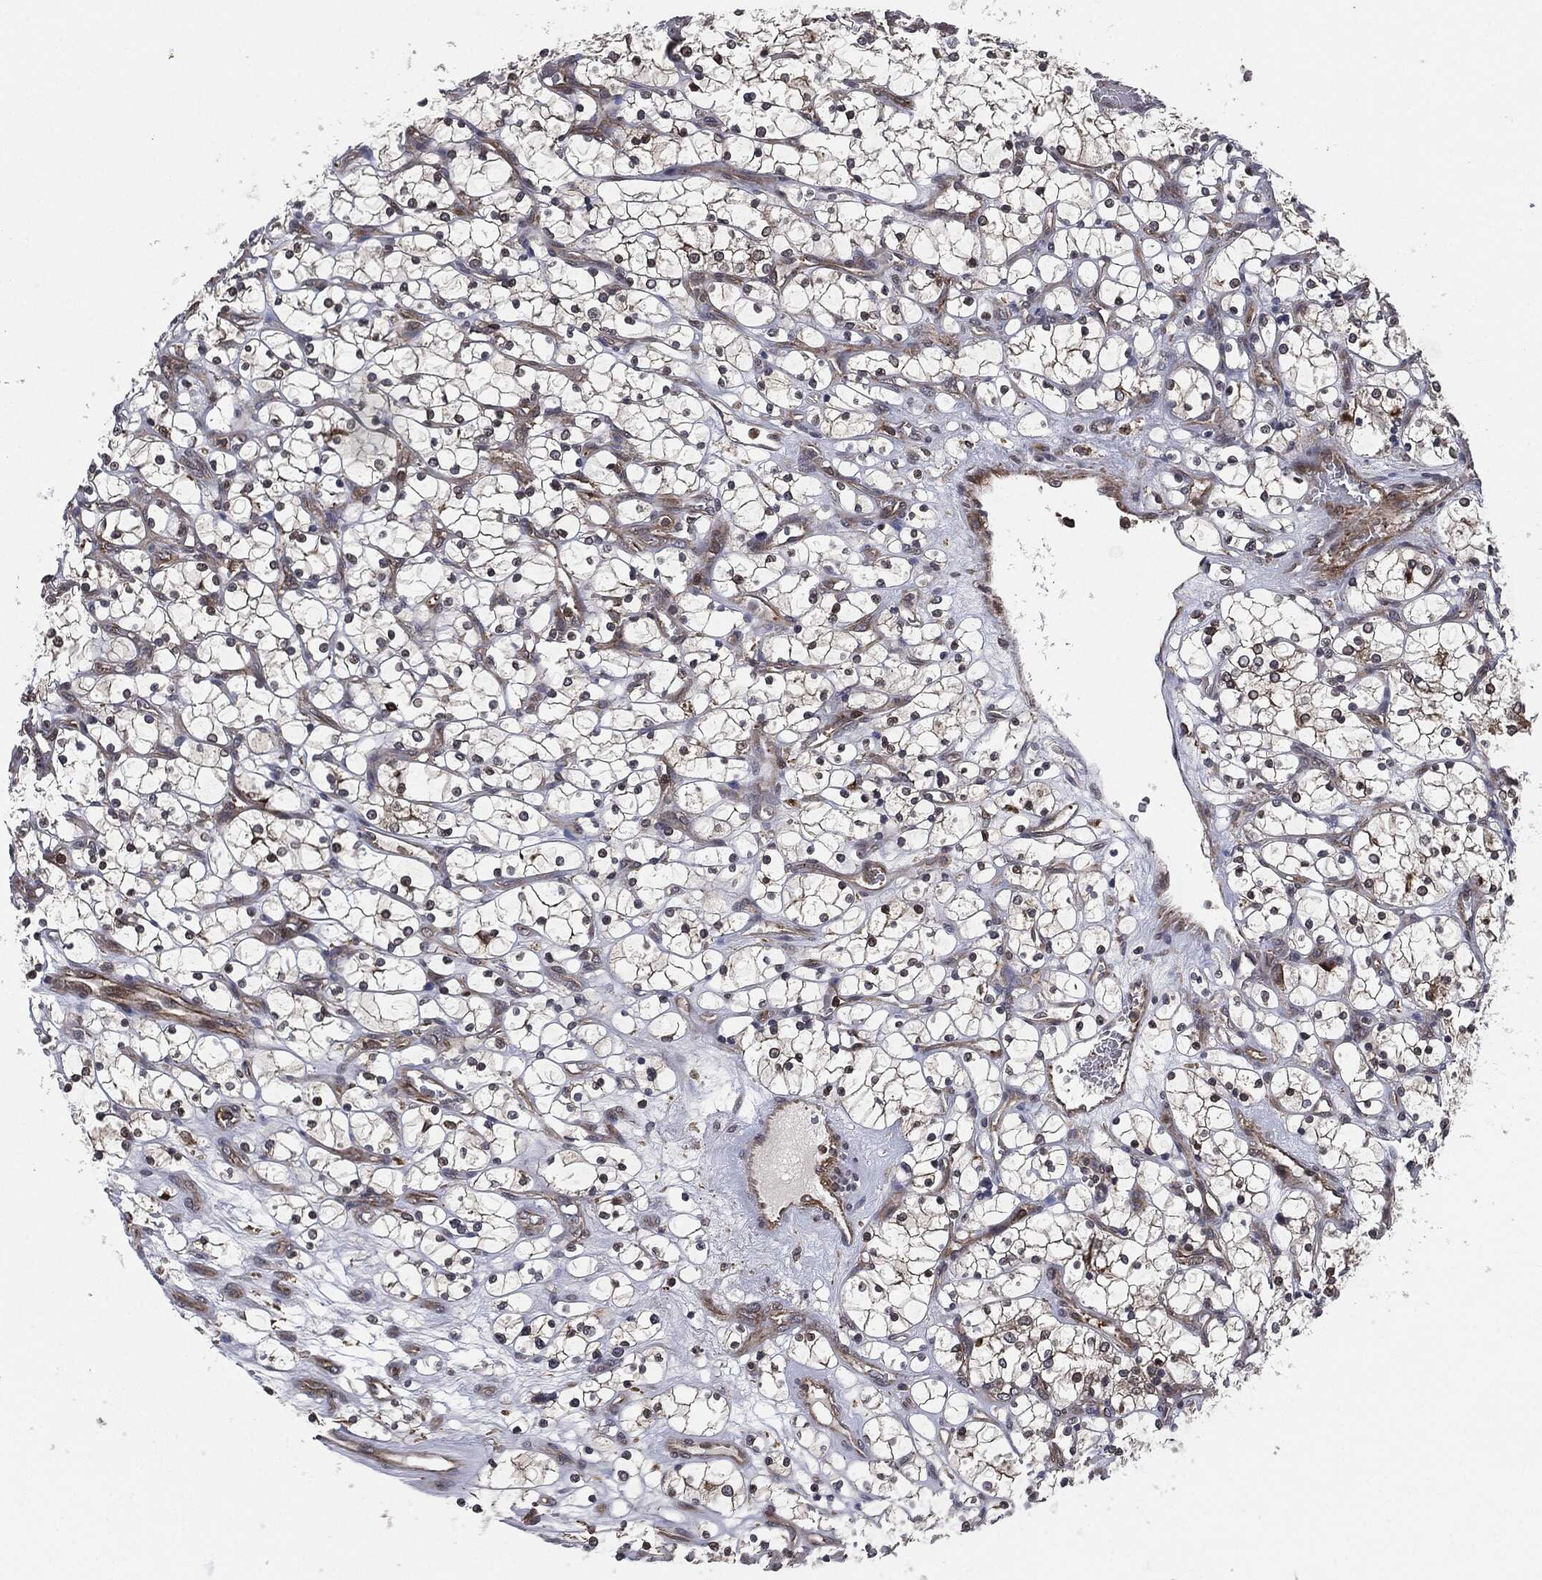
{"staining": {"intensity": "negative", "quantity": "none", "location": "none"}, "tissue": "renal cancer", "cell_type": "Tumor cells", "image_type": "cancer", "snomed": [{"axis": "morphology", "description": "Adenocarcinoma, NOS"}, {"axis": "topography", "description": "Kidney"}], "caption": "A high-resolution micrograph shows IHC staining of renal adenocarcinoma, which exhibits no significant expression in tumor cells.", "gene": "UBR1", "patient": {"sex": "female", "age": 69}}